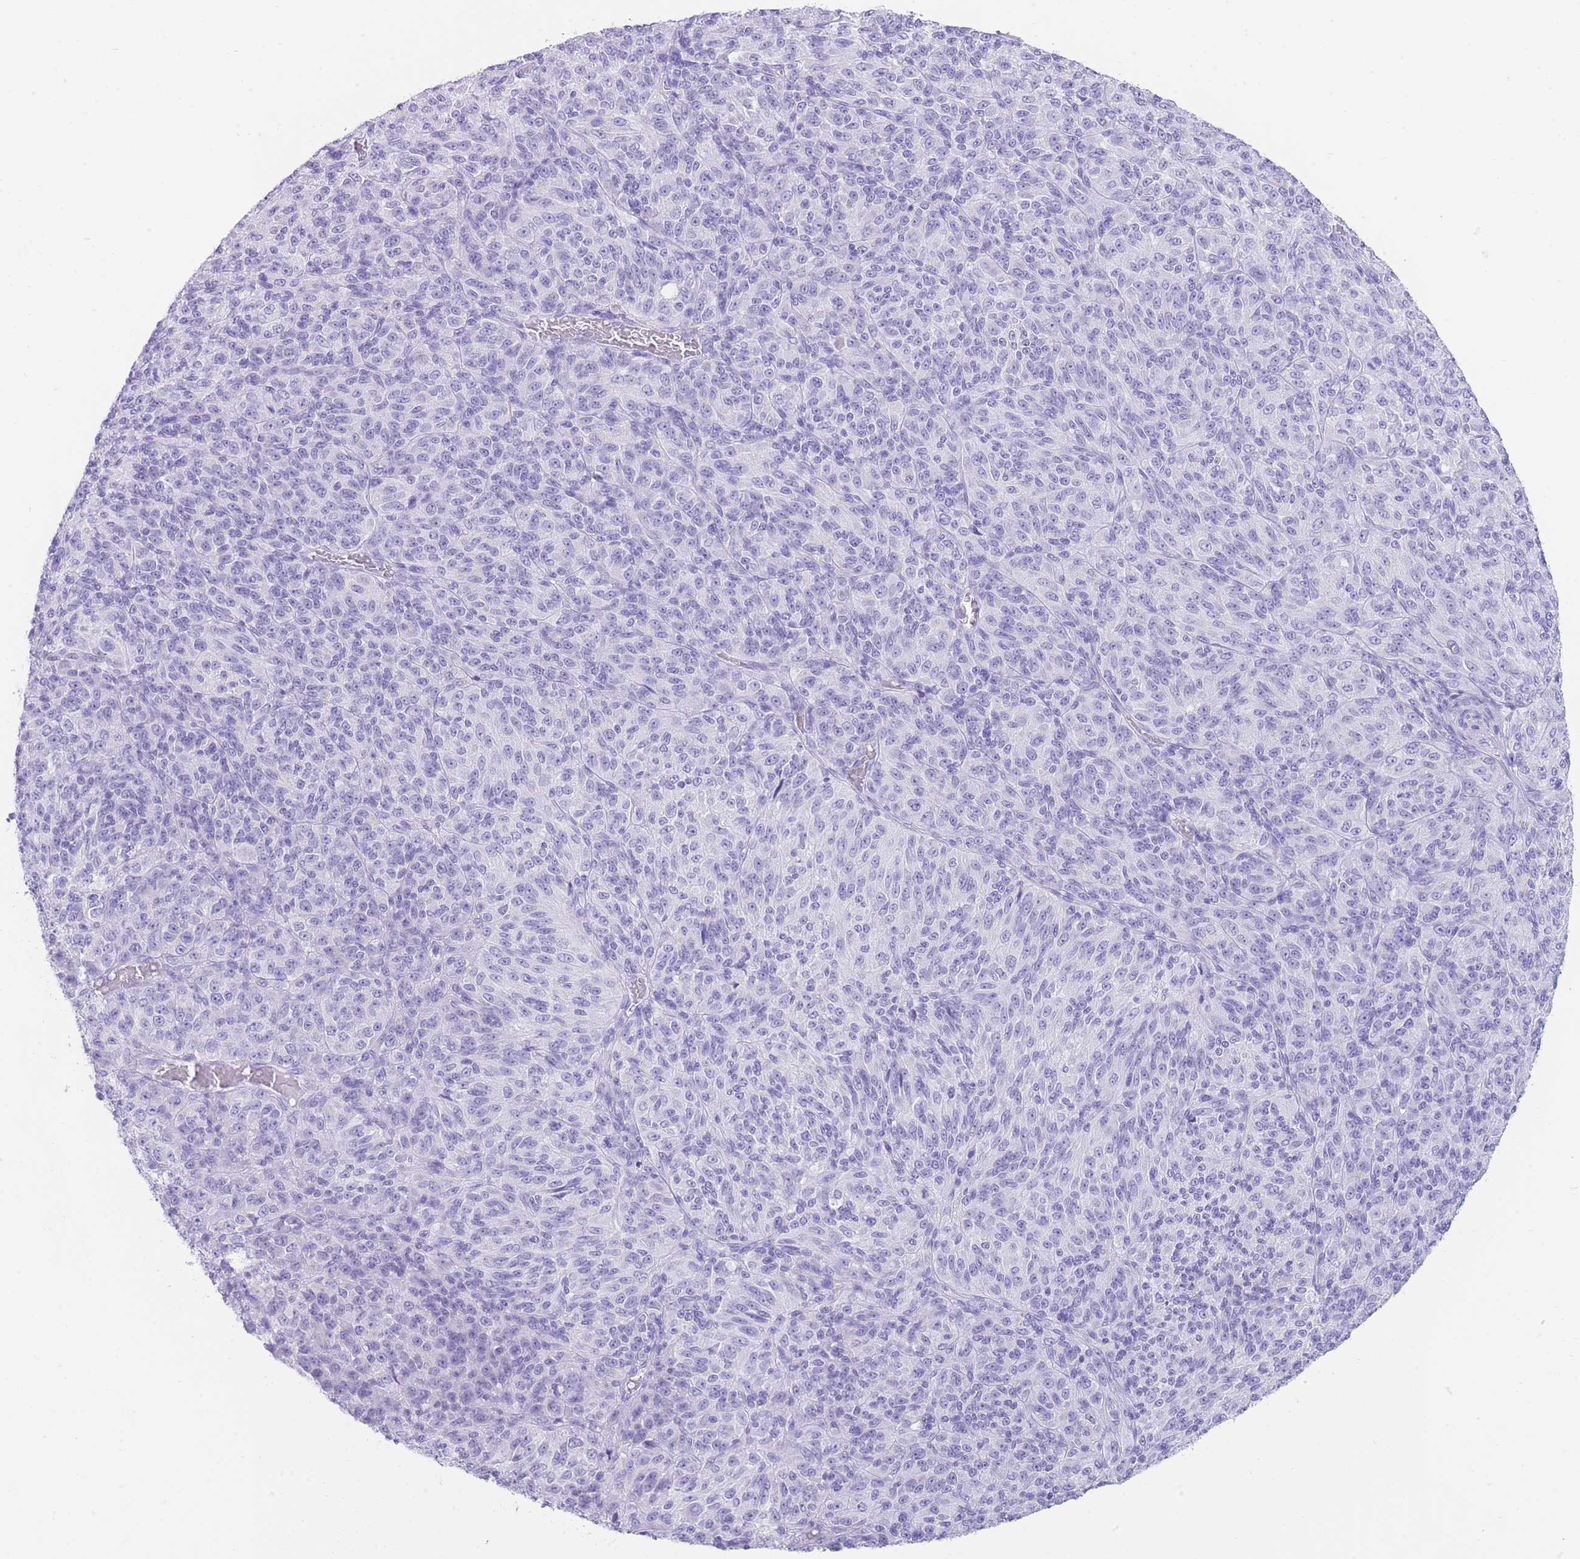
{"staining": {"intensity": "negative", "quantity": "none", "location": "none"}, "tissue": "melanoma", "cell_type": "Tumor cells", "image_type": "cancer", "snomed": [{"axis": "morphology", "description": "Malignant melanoma, Metastatic site"}, {"axis": "topography", "description": "Brain"}], "caption": "Melanoma was stained to show a protein in brown. There is no significant staining in tumor cells. The staining was performed using DAB (3,3'-diaminobenzidine) to visualize the protein expression in brown, while the nuclei were stained in blue with hematoxylin (Magnification: 20x).", "gene": "ELOA2", "patient": {"sex": "female", "age": 56}}